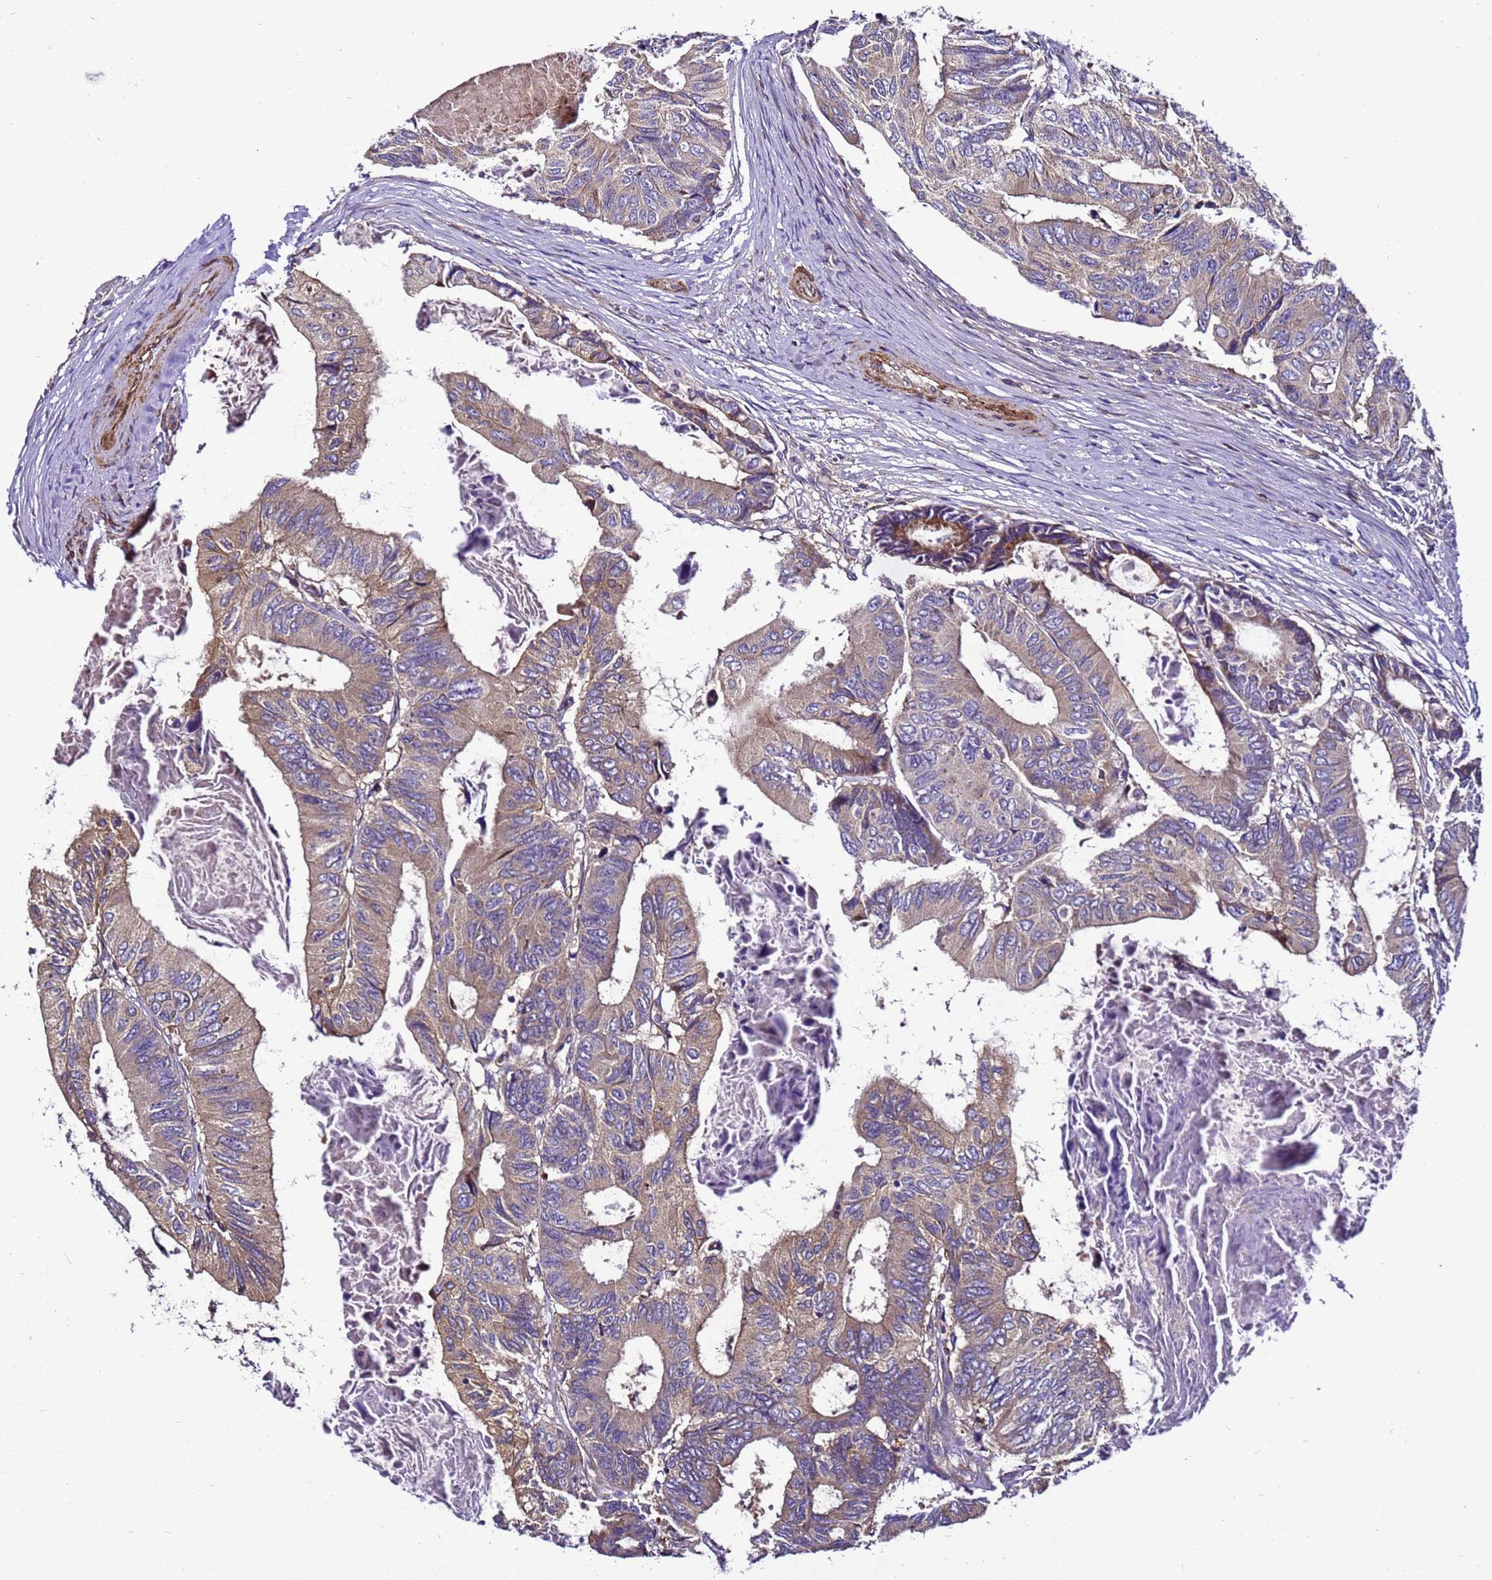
{"staining": {"intensity": "weak", "quantity": ">75%", "location": "cytoplasmic/membranous"}, "tissue": "colorectal cancer", "cell_type": "Tumor cells", "image_type": "cancer", "snomed": [{"axis": "morphology", "description": "Adenocarcinoma, NOS"}, {"axis": "topography", "description": "Colon"}], "caption": "Immunohistochemical staining of human colorectal cancer demonstrates low levels of weak cytoplasmic/membranous staining in approximately >75% of tumor cells.", "gene": "ZNF417", "patient": {"sex": "male", "age": 85}}